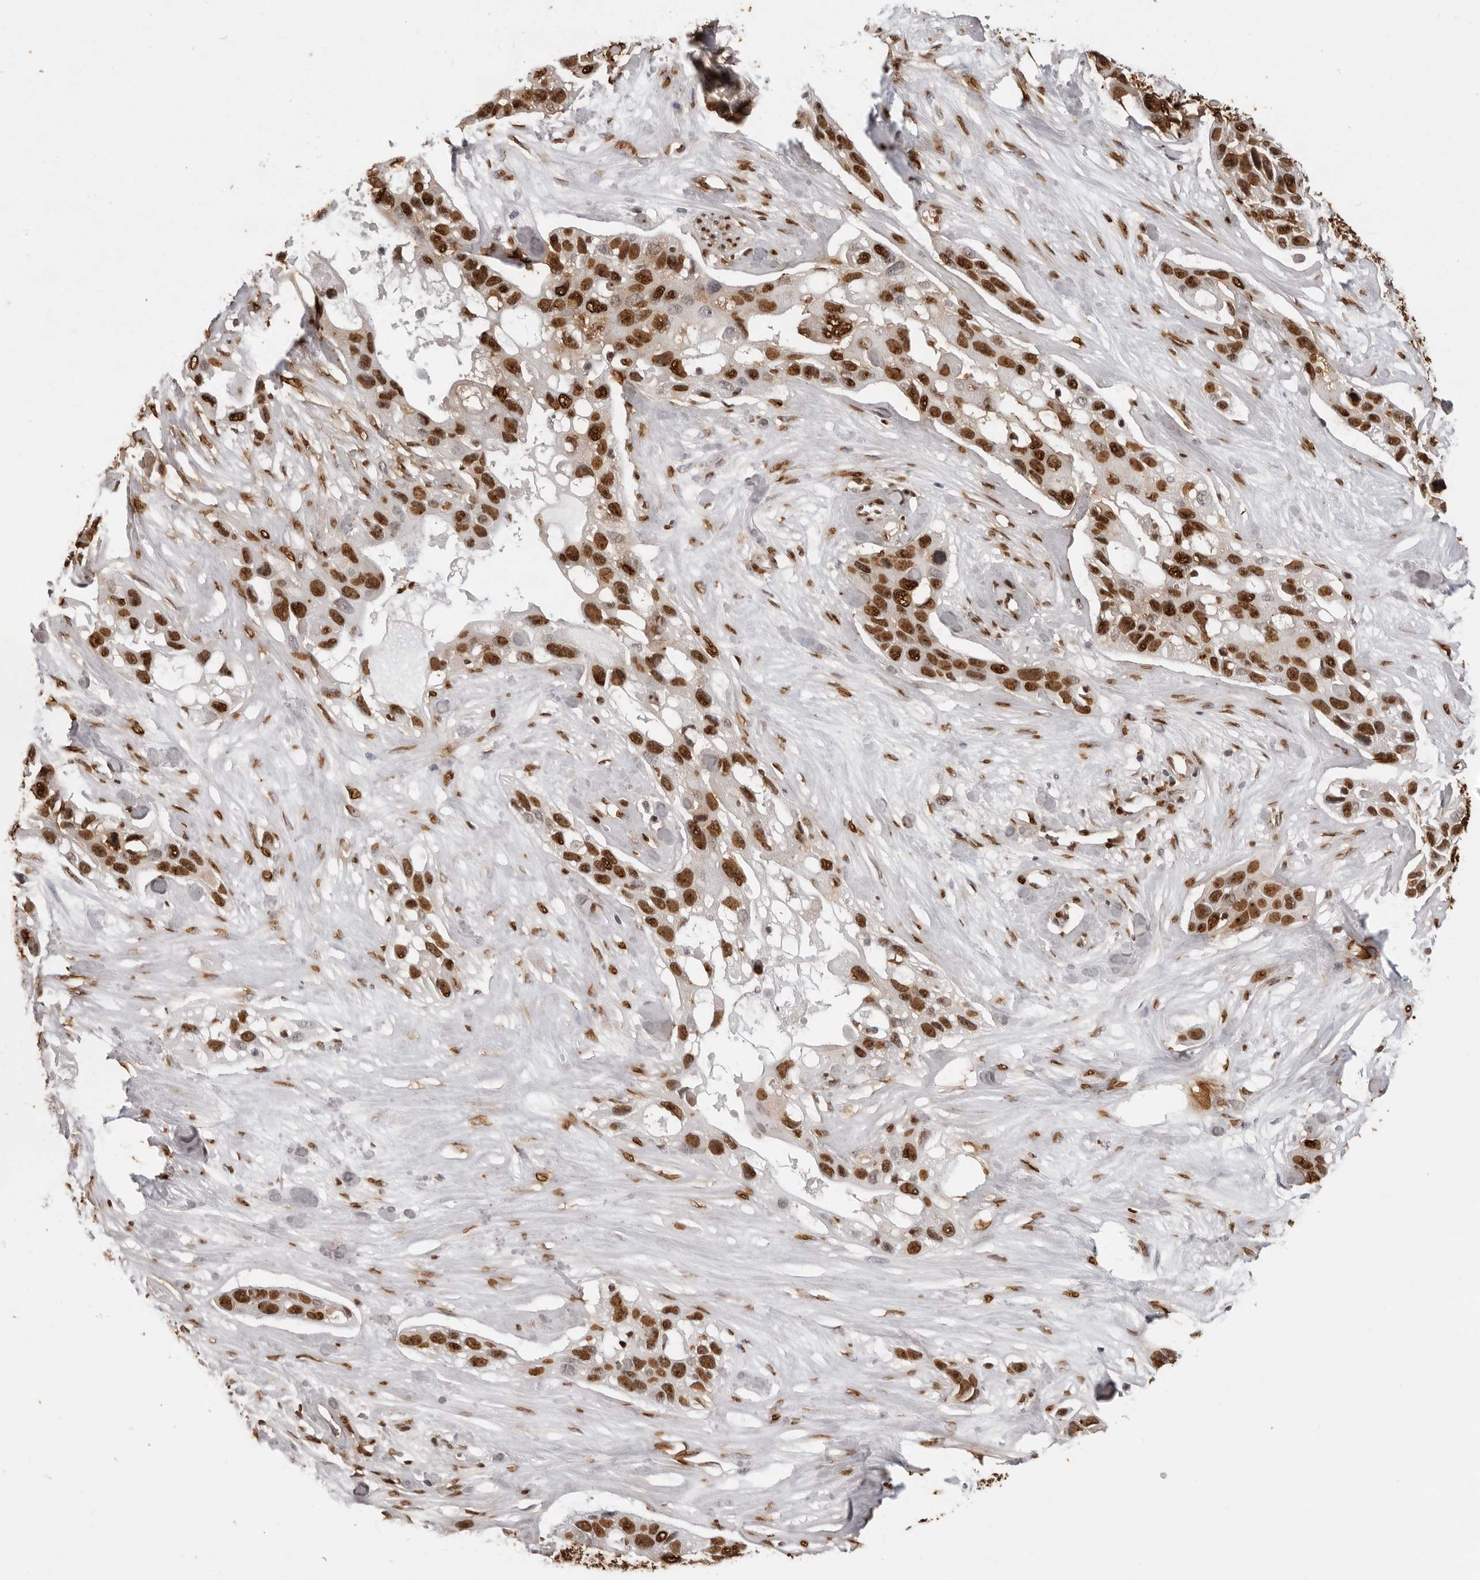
{"staining": {"intensity": "strong", "quantity": ">75%", "location": "nuclear"}, "tissue": "pancreatic cancer", "cell_type": "Tumor cells", "image_type": "cancer", "snomed": [{"axis": "morphology", "description": "Adenocarcinoma, NOS"}, {"axis": "topography", "description": "Pancreas"}], "caption": "Pancreatic cancer (adenocarcinoma) tissue reveals strong nuclear expression in approximately >75% of tumor cells, visualized by immunohistochemistry.", "gene": "ZFP91", "patient": {"sex": "female", "age": 60}}